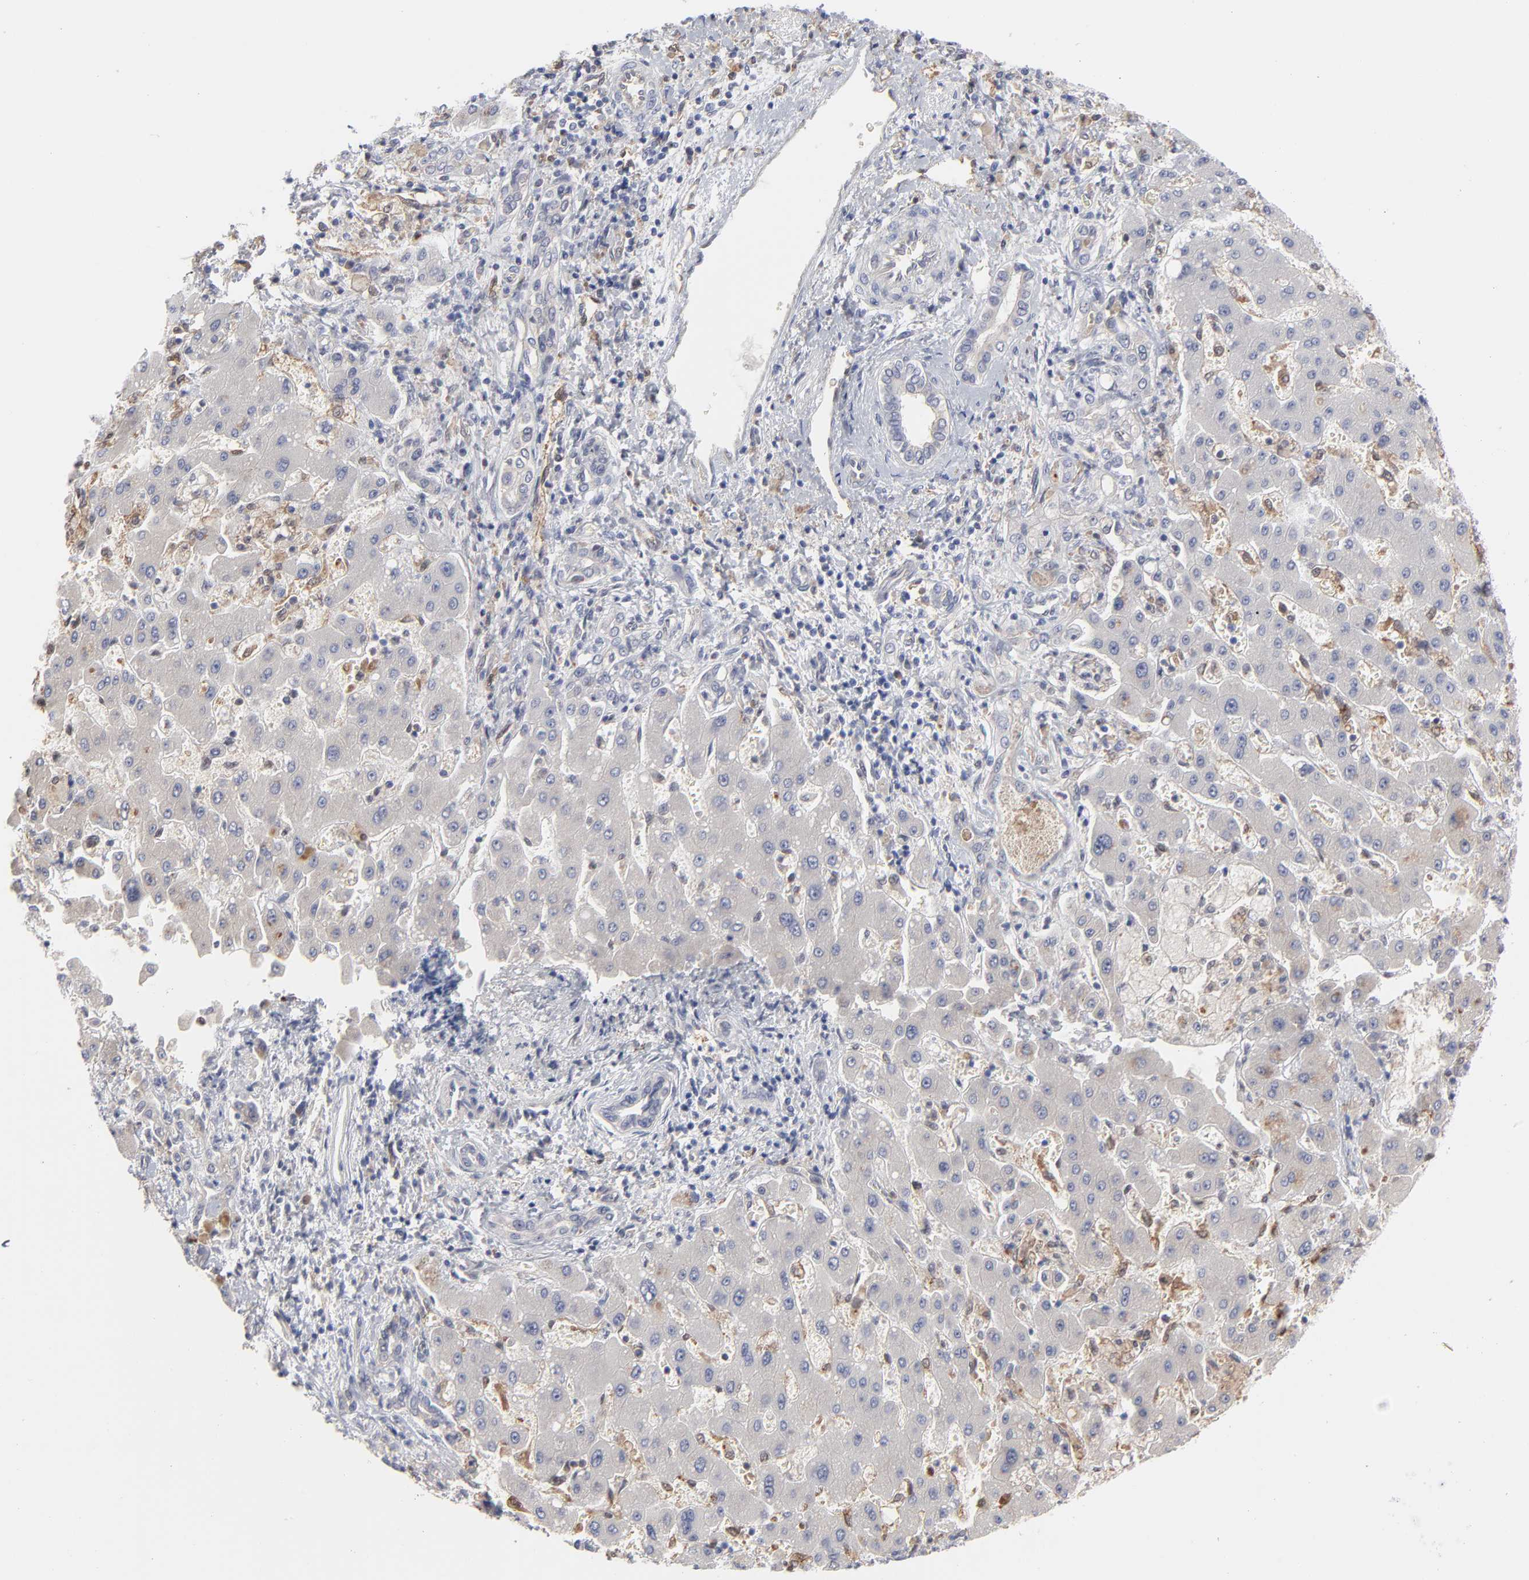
{"staining": {"intensity": "negative", "quantity": "none", "location": "none"}, "tissue": "liver cancer", "cell_type": "Tumor cells", "image_type": "cancer", "snomed": [{"axis": "morphology", "description": "Cholangiocarcinoma"}, {"axis": "topography", "description": "Liver"}], "caption": "Tumor cells show no significant protein staining in liver cancer (cholangiocarcinoma).", "gene": "ARRB1", "patient": {"sex": "male", "age": 50}}